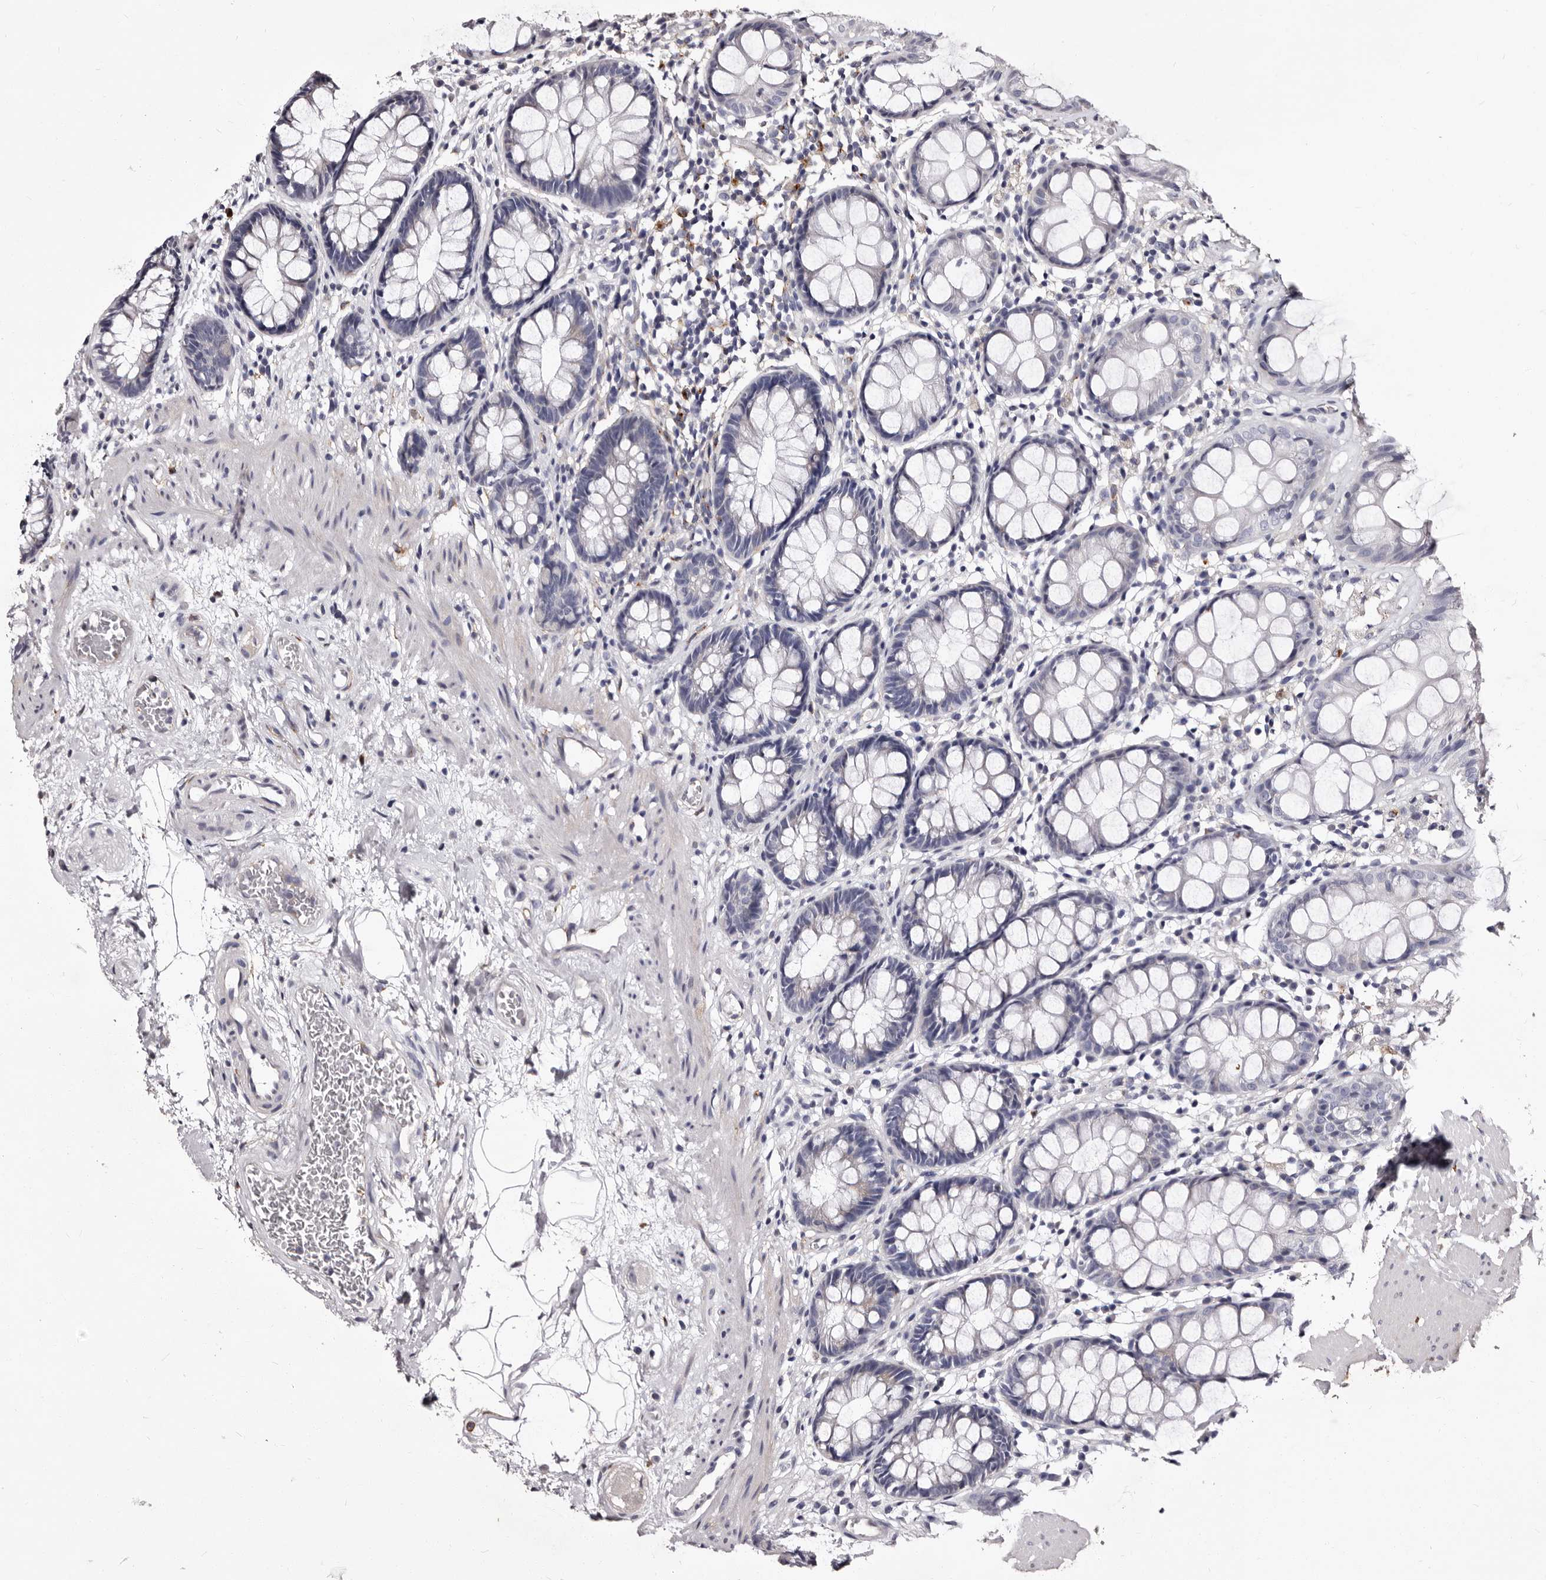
{"staining": {"intensity": "negative", "quantity": "none", "location": "none"}, "tissue": "rectum", "cell_type": "Glandular cells", "image_type": "normal", "snomed": [{"axis": "morphology", "description": "Normal tissue, NOS"}, {"axis": "topography", "description": "Rectum"}], "caption": "IHC image of normal human rectum stained for a protein (brown), which shows no staining in glandular cells. Brightfield microscopy of IHC stained with DAB (brown) and hematoxylin (blue), captured at high magnification.", "gene": "AUNIP", "patient": {"sex": "male", "age": 64}}